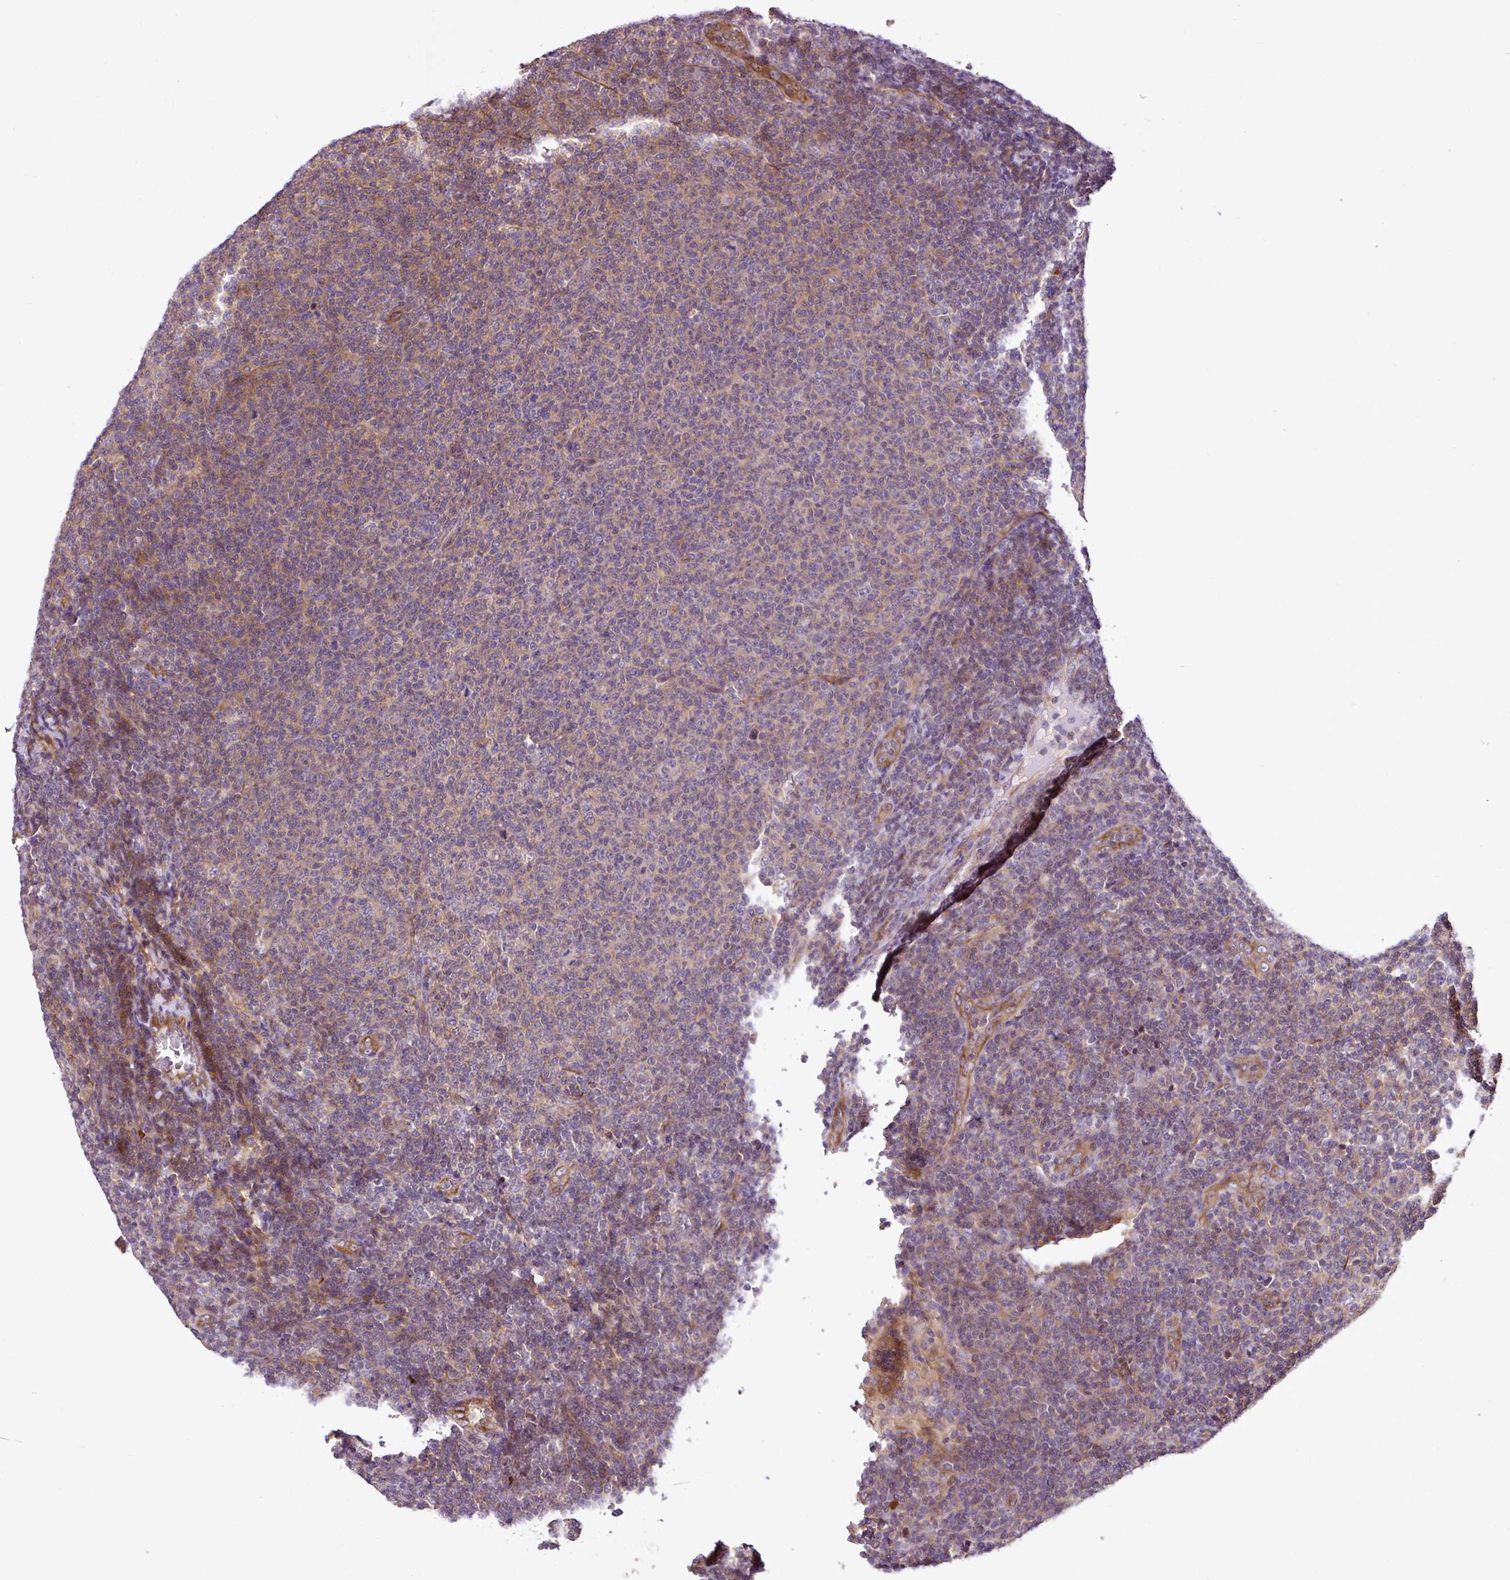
{"staining": {"intensity": "negative", "quantity": "none", "location": "none"}, "tissue": "lymphoma", "cell_type": "Tumor cells", "image_type": "cancer", "snomed": [{"axis": "morphology", "description": "Malignant lymphoma, non-Hodgkin's type, Low grade"}, {"axis": "topography", "description": "Lymph node"}], "caption": "Immunohistochemical staining of human malignant lymphoma, non-Hodgkin's type (low-grade) displays no significant positivity in tumor cells. (DAB immunohistochemistry (IHC), high magnification).", "gene": "ZNF266", "patient": {"sex": "male", "age": 66}}